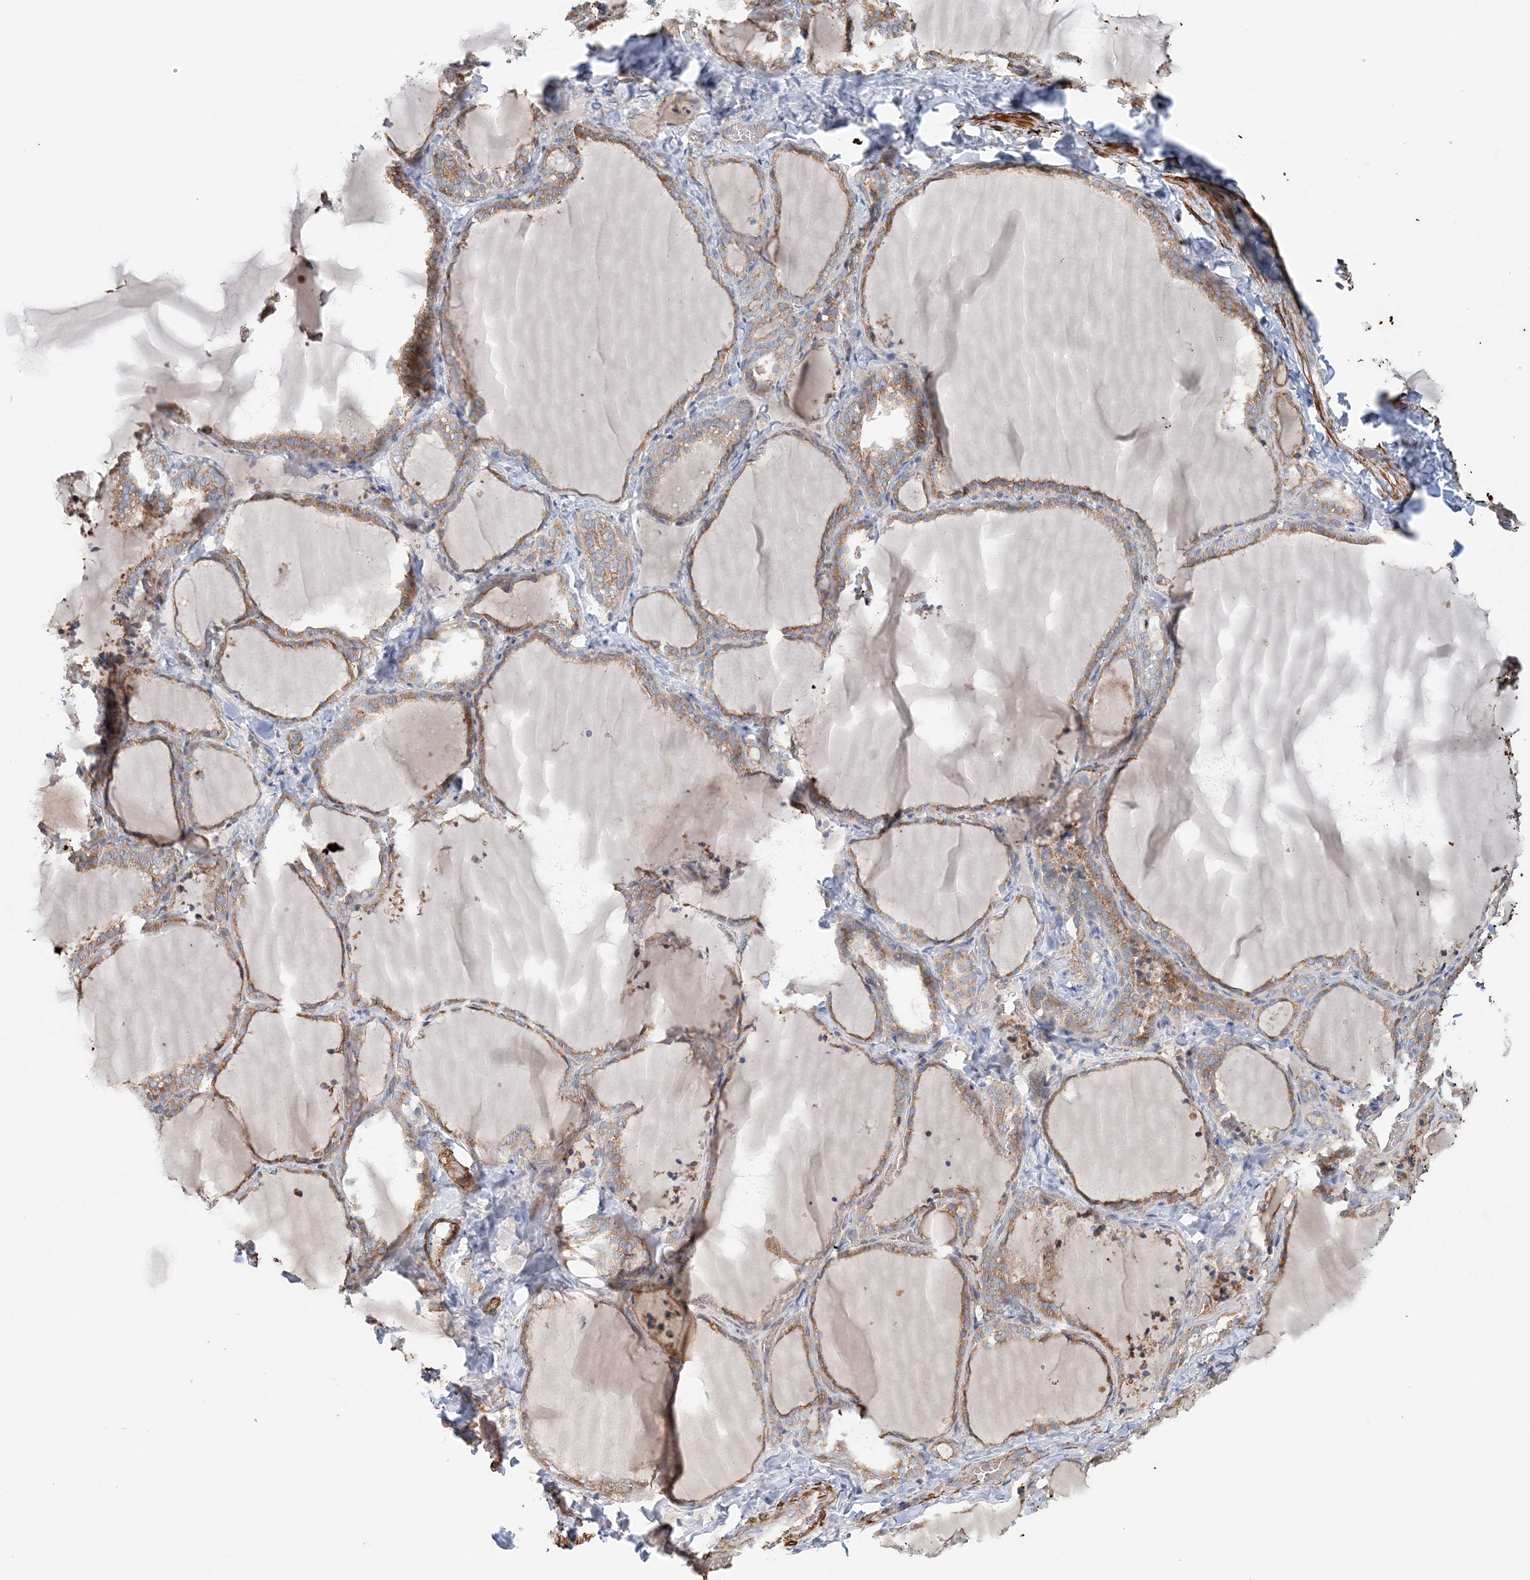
{"staining": {"intensity": "moderate", "quantity": ">75%", "location": "cytoplasmic/membranous"}, "tissue": "thyroid gland", "cell_type": "Glandular cells", "image_type": "normal", "snomed": [{"axis": "morphology", "description": "Normal tissue, NOS"}, {"axis": "topography", "description": "Thyroid gland"}], "caption": "A medium amount of moderate cytoplasmic/membranous staining is seen in about >75% of glandular cells in benign thyroid gland. The staining is performed using DAB brown chromogen to label protein expression. The nuclei are counter-stained blue using hematoxylin.", "gene": "TTI1", "patient": {"sex": "female", "age": 22}}